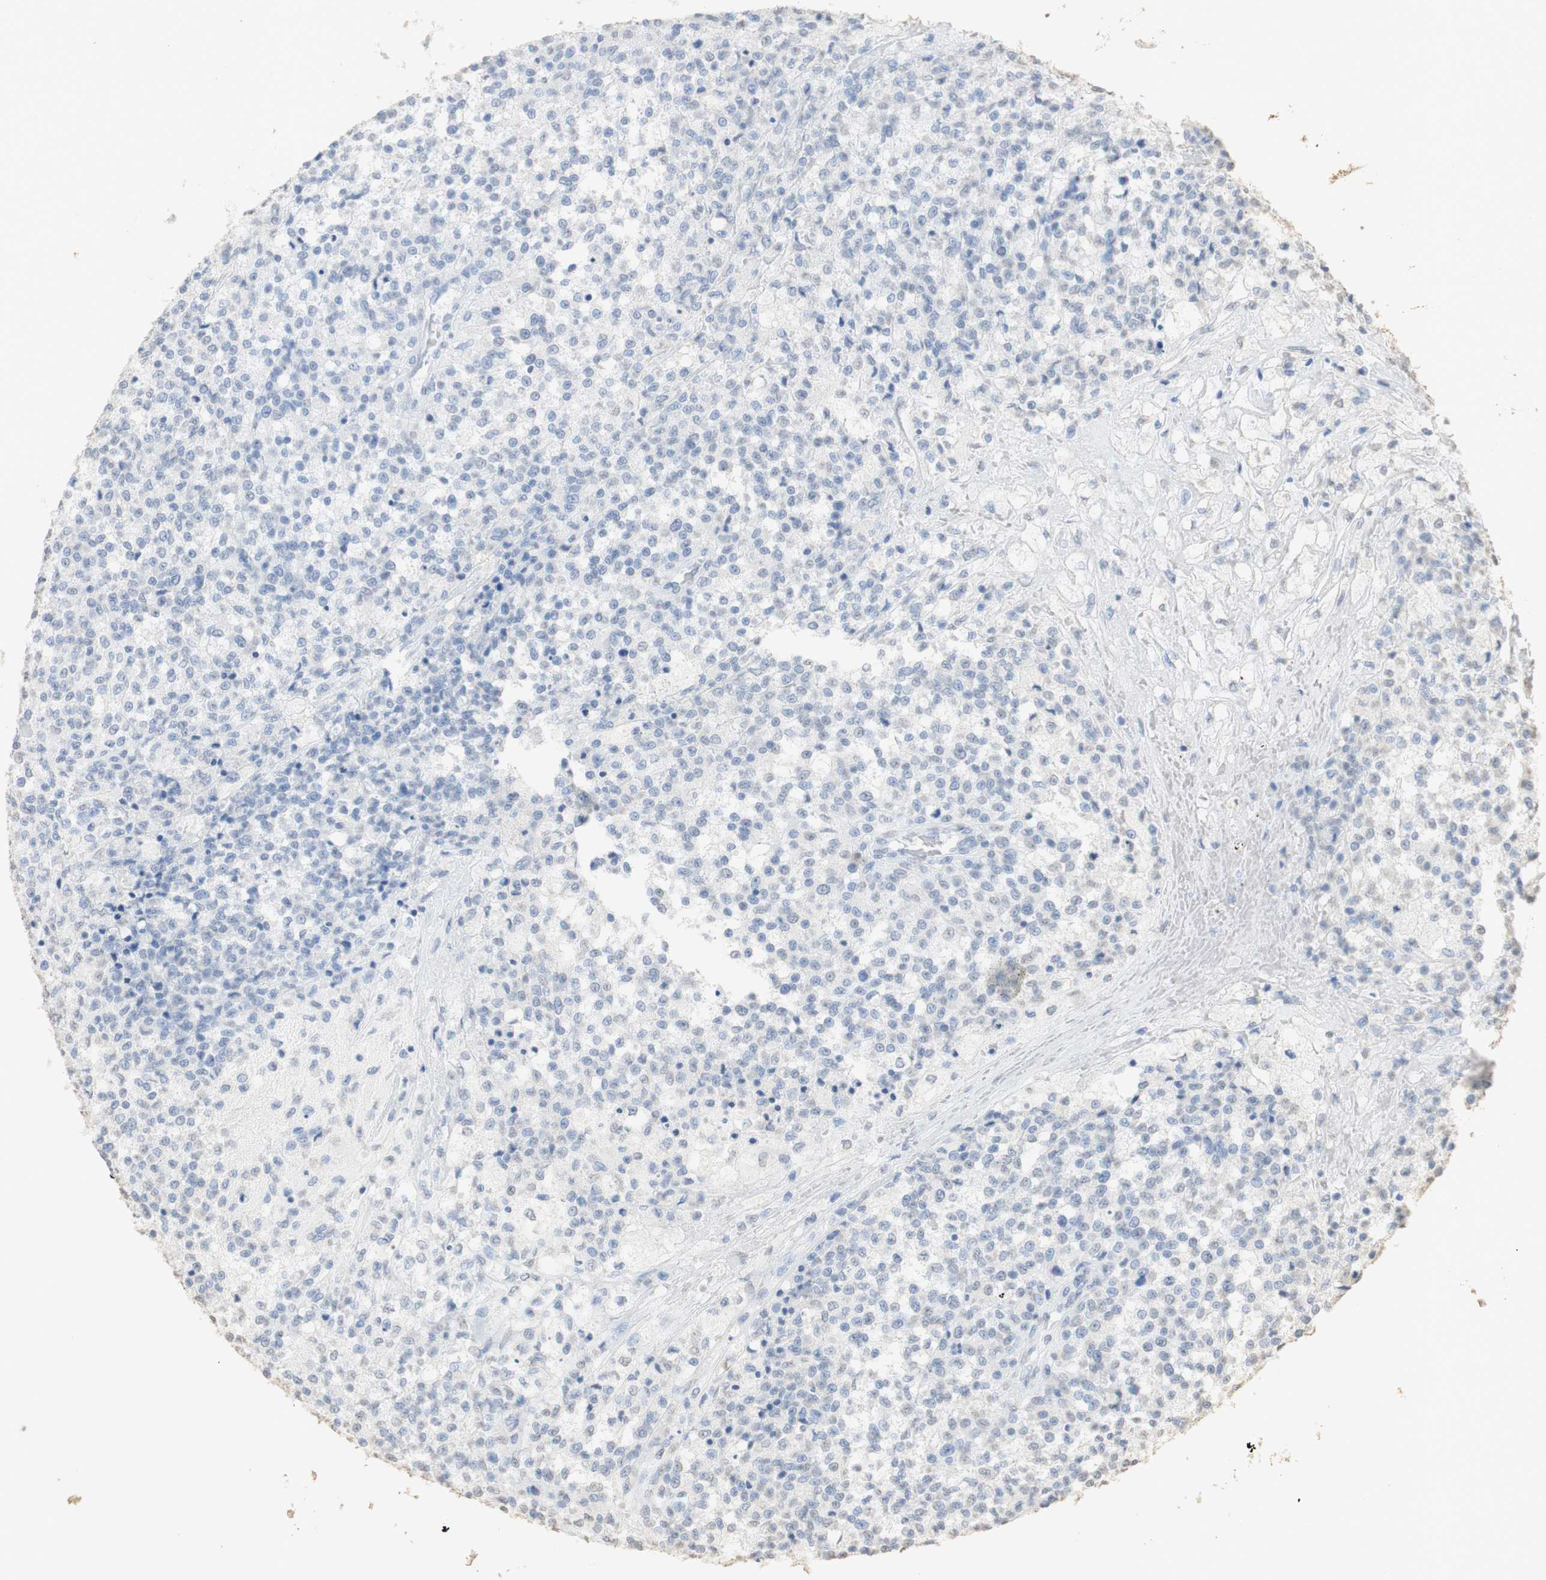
{"staining": {"intensity": "negative", "quantity": "none", "location": "none"}, "tissue": "testis cancer", "cell_type": "Tumor cells", "image_type": "cancer", "snomed": [{"axis": "morphology", "description": "Seminoma, NOS"}, {"axis": "topography", "description": "Testis"}], "caption": "Human testis cancer (seminoma) stained for a protein using IHC exhibits no positivity in tumor cells.", "gene": "L1CAM", "patient": {"sex": "male", "age": 59}}